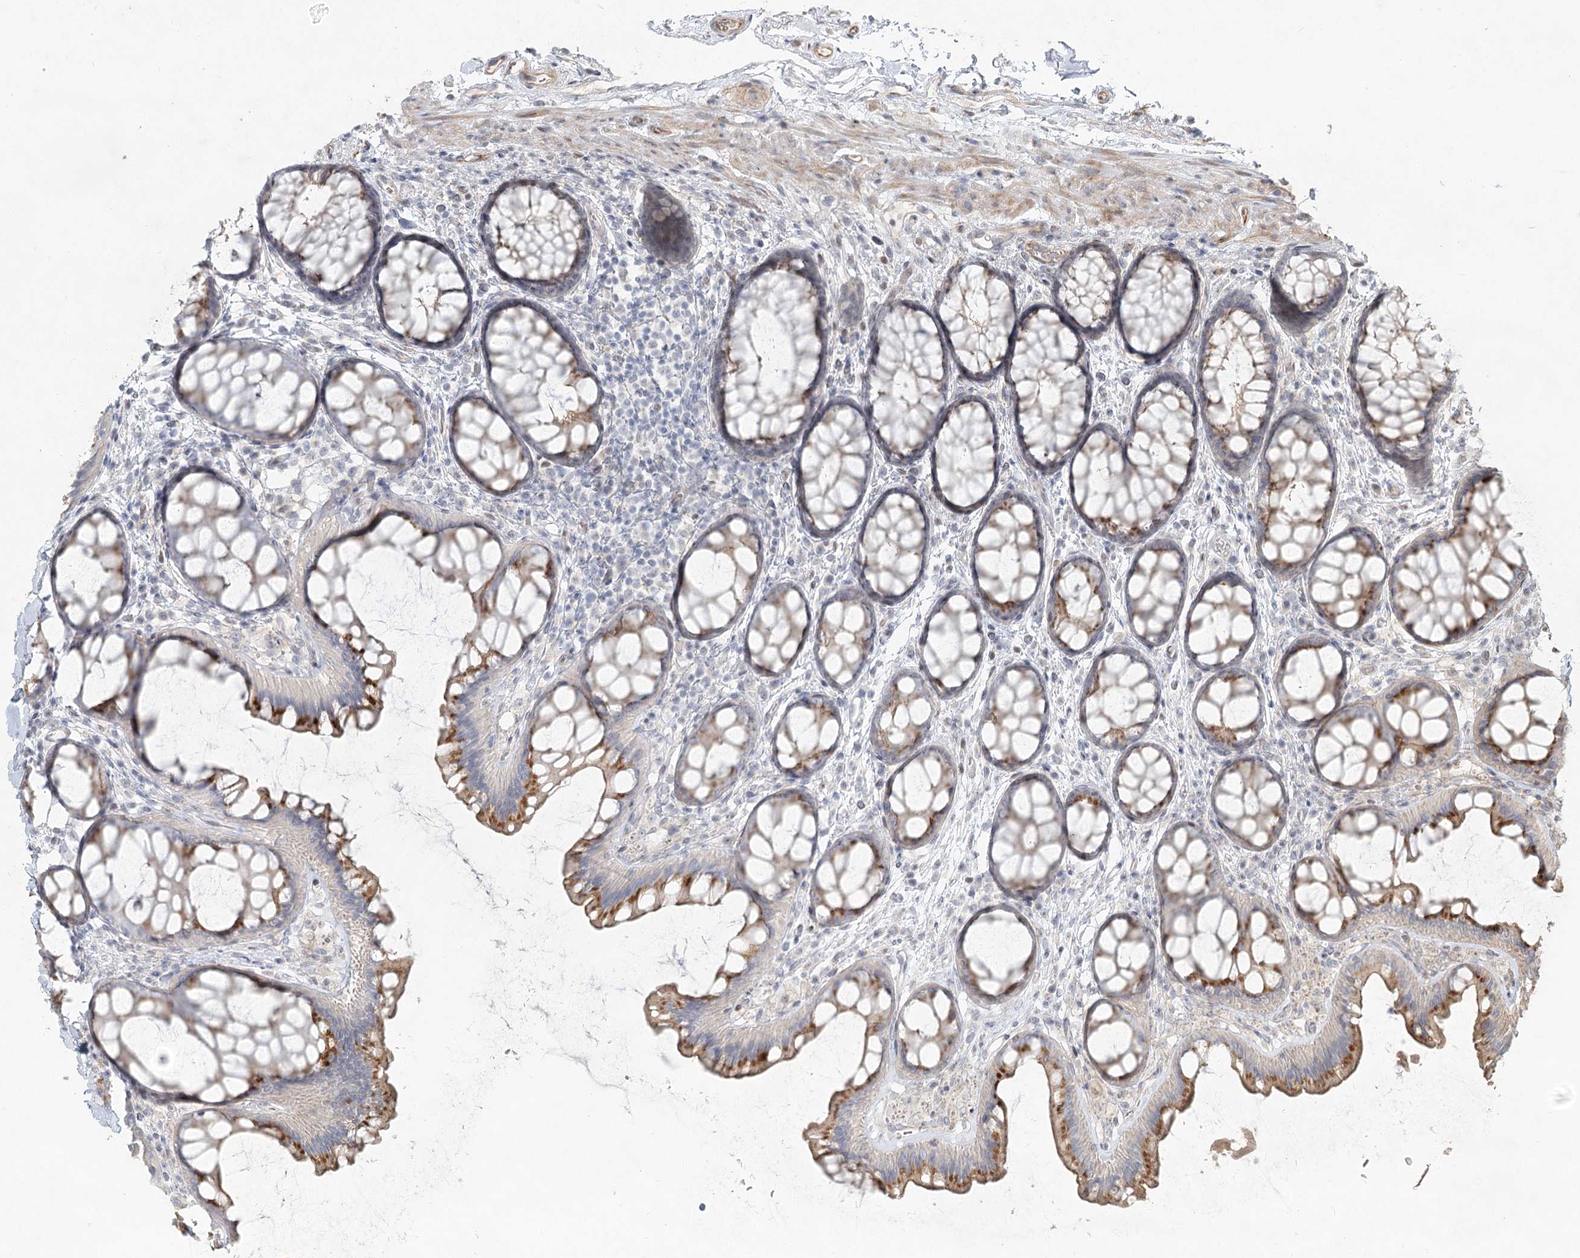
{"staining": {"intensity": "moderate", "quantity": ">75%", "location": "cytoplasmic/membranous"}, "tissue": "colon", "cell_type": "Endothelial cells", "image_type": "normal", "snomed": [{"axis": "morphology", "description": "Normal tissue, NOS"}, {"axis": "topography", "description": "Colon"}], "caption": "Immunohistochemistry of unremarkable colon demonstrates medium levels of moderate cytoplasmic/membranous staining in about >75% of endothelial cells. Nuclei are stained in blue.", "gene": "LRP2BP", "patient": {"sex": "female", "age": 82}}